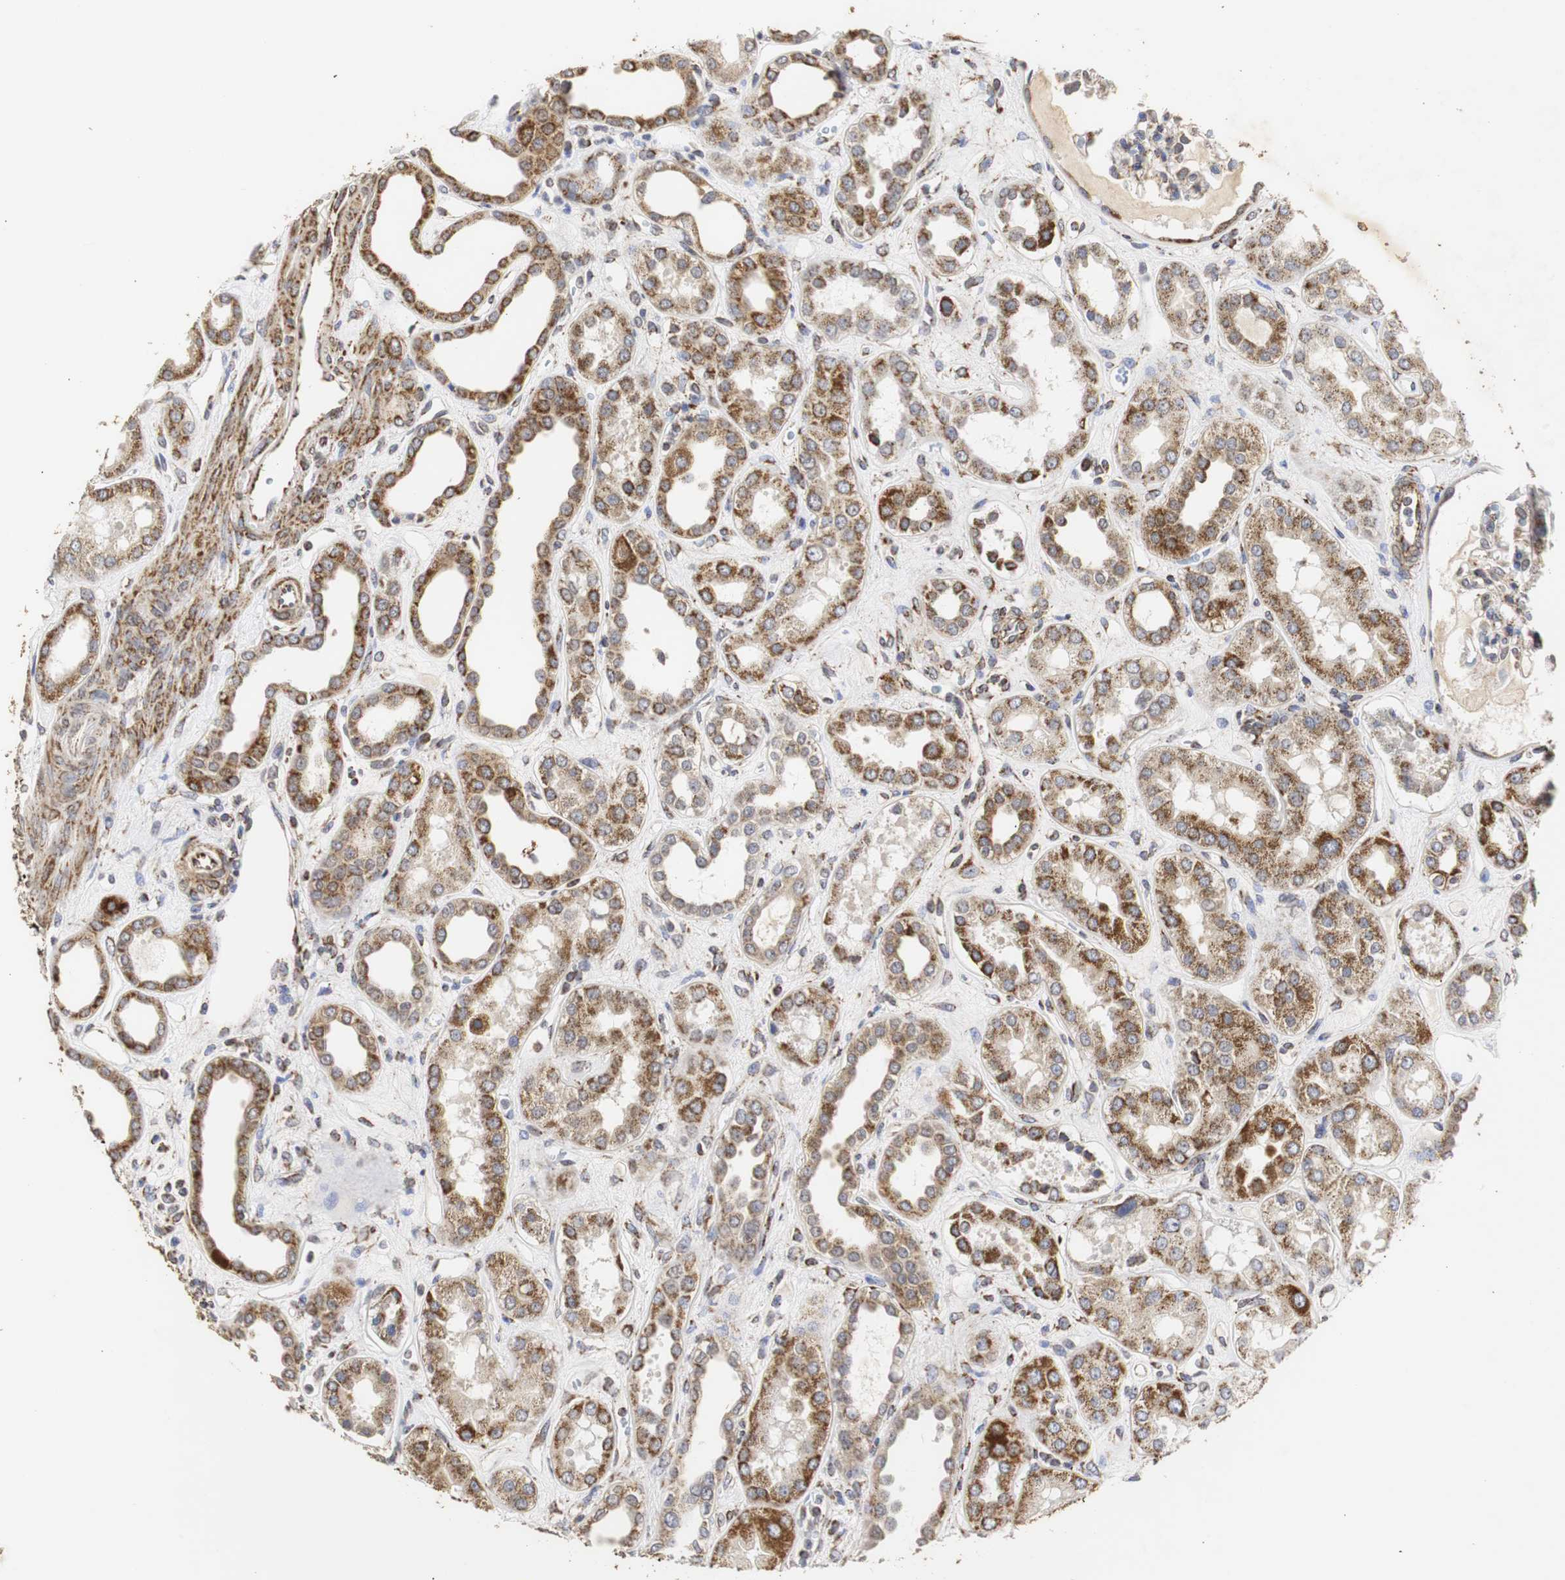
{"staining": {"intensity": "moderate", "quantity": "25%-75%", "location": "cytoplasmic/membranous"}, "tissue": "kidney", "cell_type": "Cells in glomeruli", "image_type": "normal", "snomed": [{"axis": "morphology", "description": "Normal tissue, NOS"}, {"axis": "topography", "description": "Kidney"}], "caption": "Immunohistochemistry (DAB (3,3'-diaminobenzidine)) staining of unremarkable kidney reveals moderate cytoplasmic/membranous protein expression in about 25%-75% of cells in glomeruli.", "gene": "HSD17B10", "patient": {"sex": "male", "age": 59}}